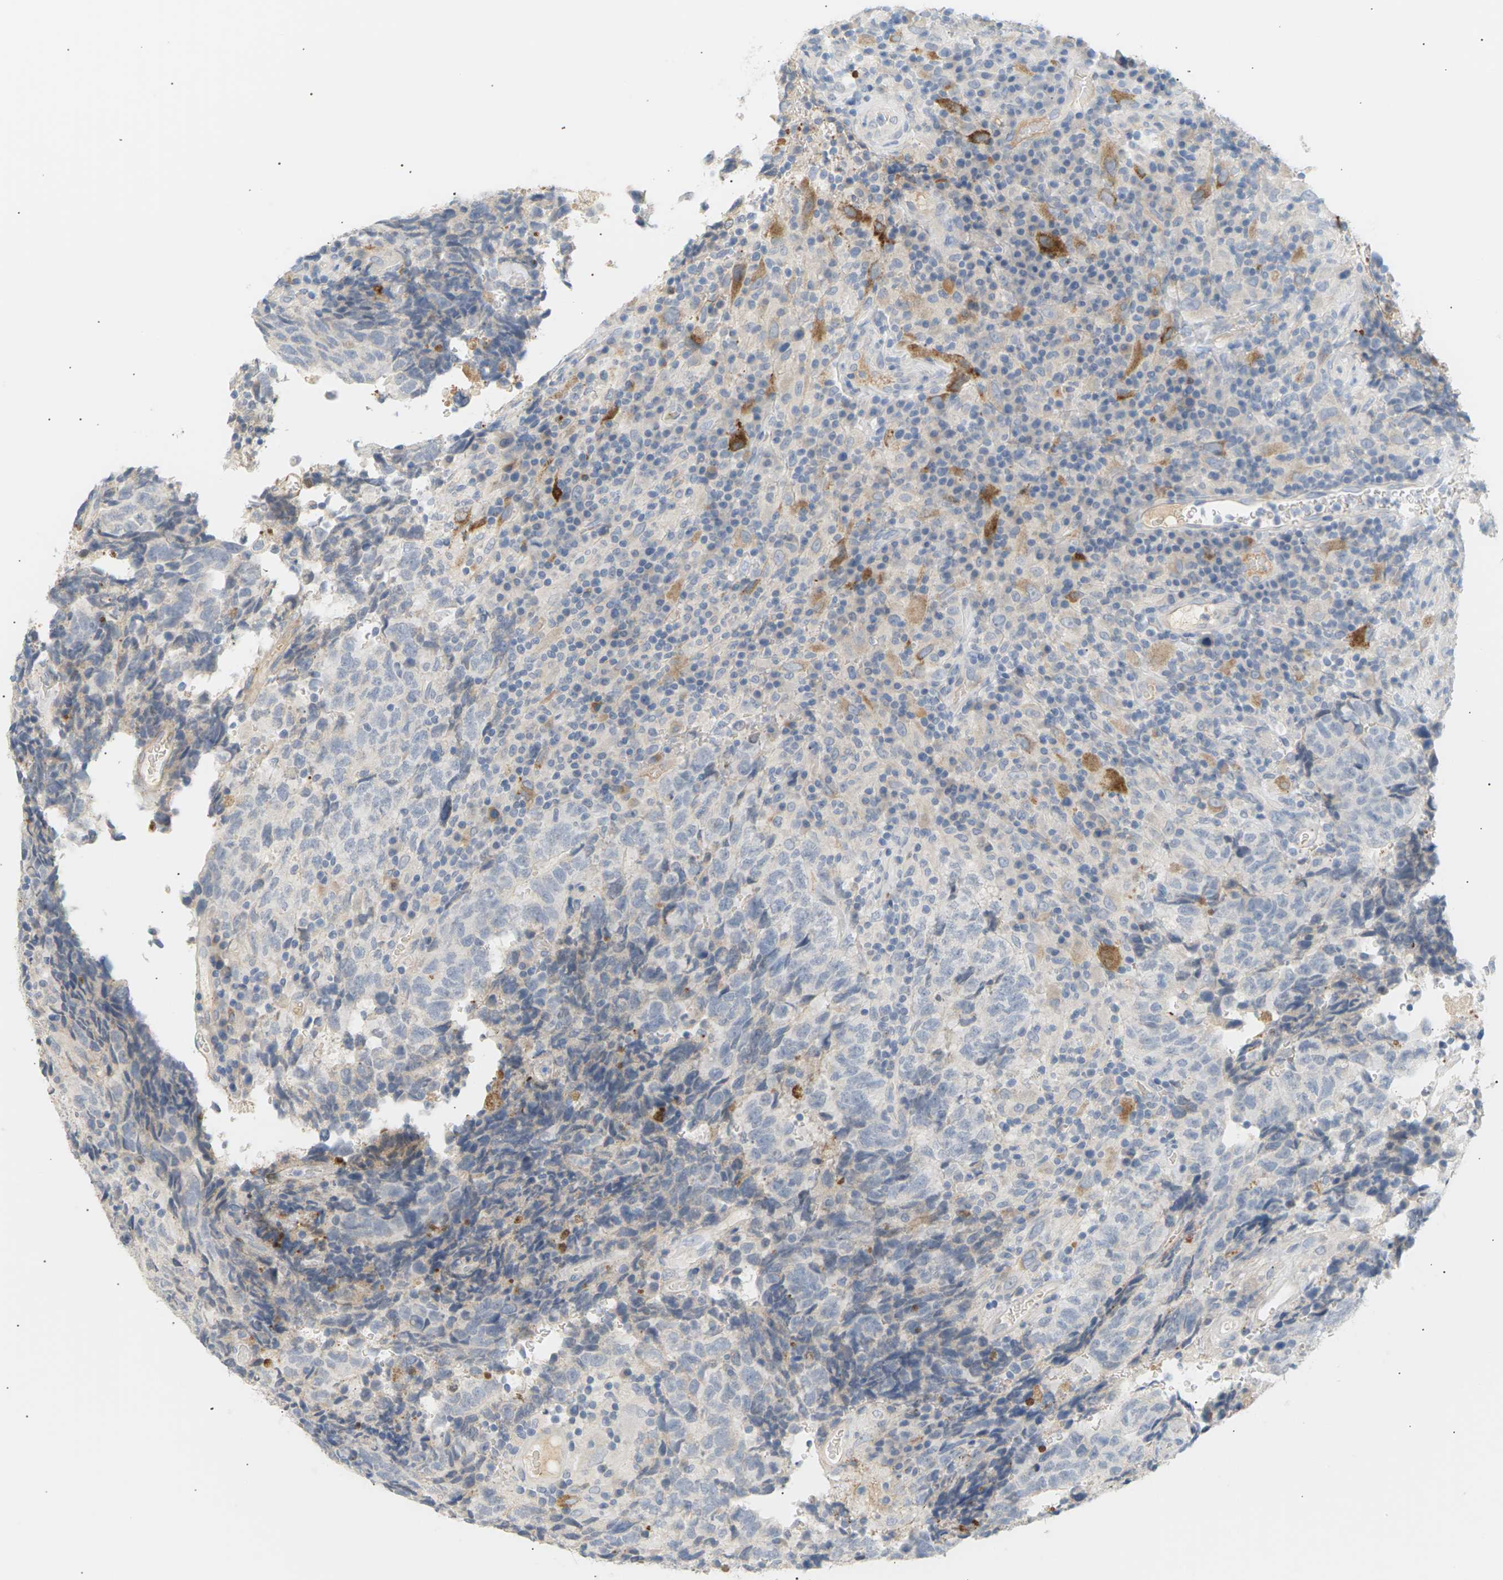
{"staining": {"intensity": "negative", "quantity": "none", "location": "none"}, "tissue": "testis cancer", "cell_type": "Tumor cells", "image_type": "cancer", "snomed": [{"axis": "morphology", "description": "Necrosis, NOS"}, {"axis": "morphology", "description": "Carcinoma, Embryonal, NOS"}, {"axis": "topography", "description": "Testis"}], "caption": "DAB immunohistochemical staining of testis cancer reveals no significant expression in tumor cells.", "gene": "CLU", "patient": {"sex": "male", "age": 19}}